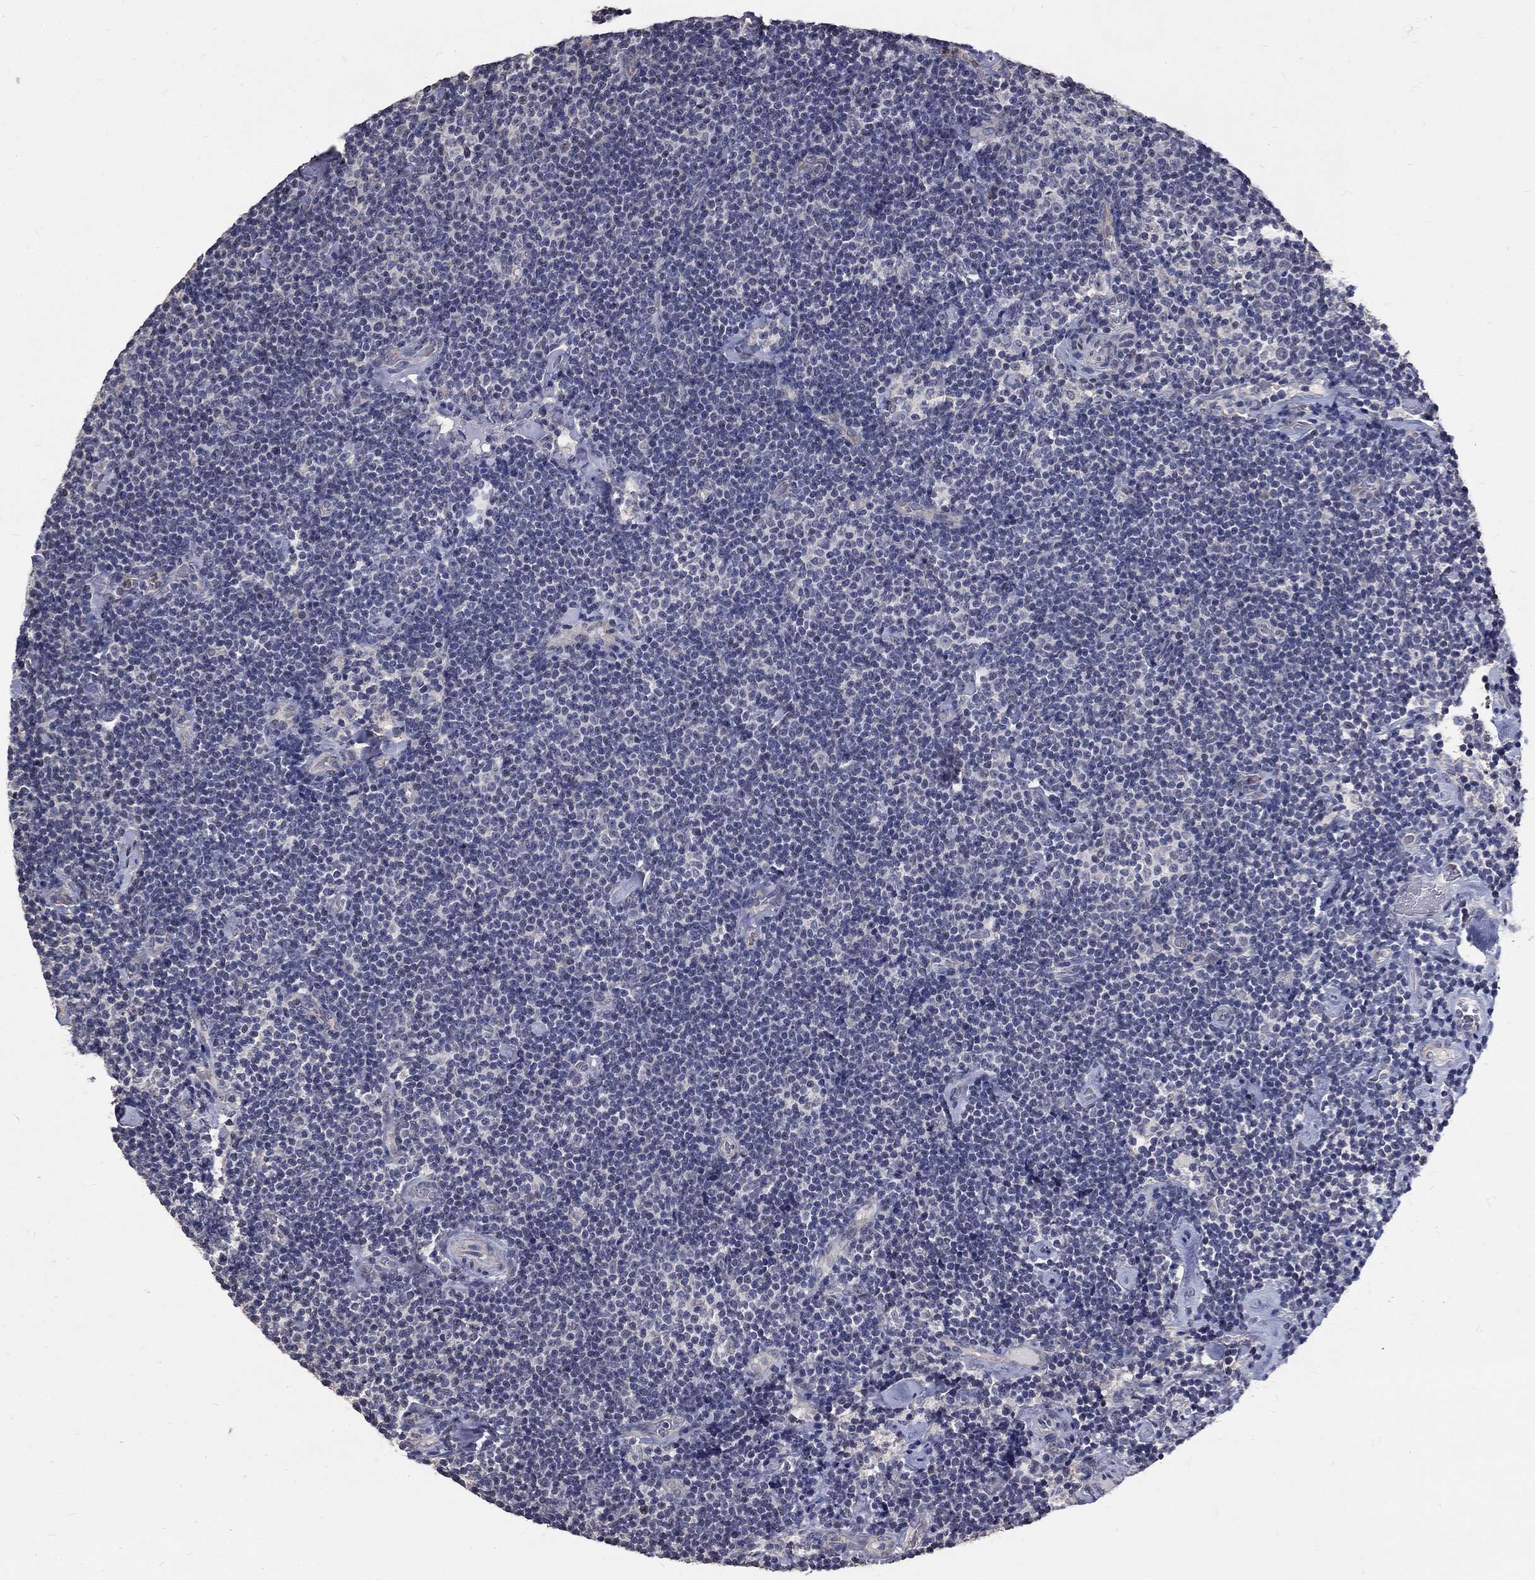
{"staining": {"intensity": "negative", "quantity": "none", "location": "none"}, "tissue": "lymphoma", "cell_type": "Tumor cells", "image_type": "cancer", "snomed": [{"axis": "morphology", "description": "Malignant lymphoma, non-Hodgkin's type, Low grade"}, {"axis": "topography", "description": "Lymph node"}], "caption": "Photomicrograph shows no significant protein positivity in tumor cells of malignant lymphoma, non-Hodgkin's type (low-grade).", "gene": "CHST5", "patient": {"sex": "male", "age": 81}}